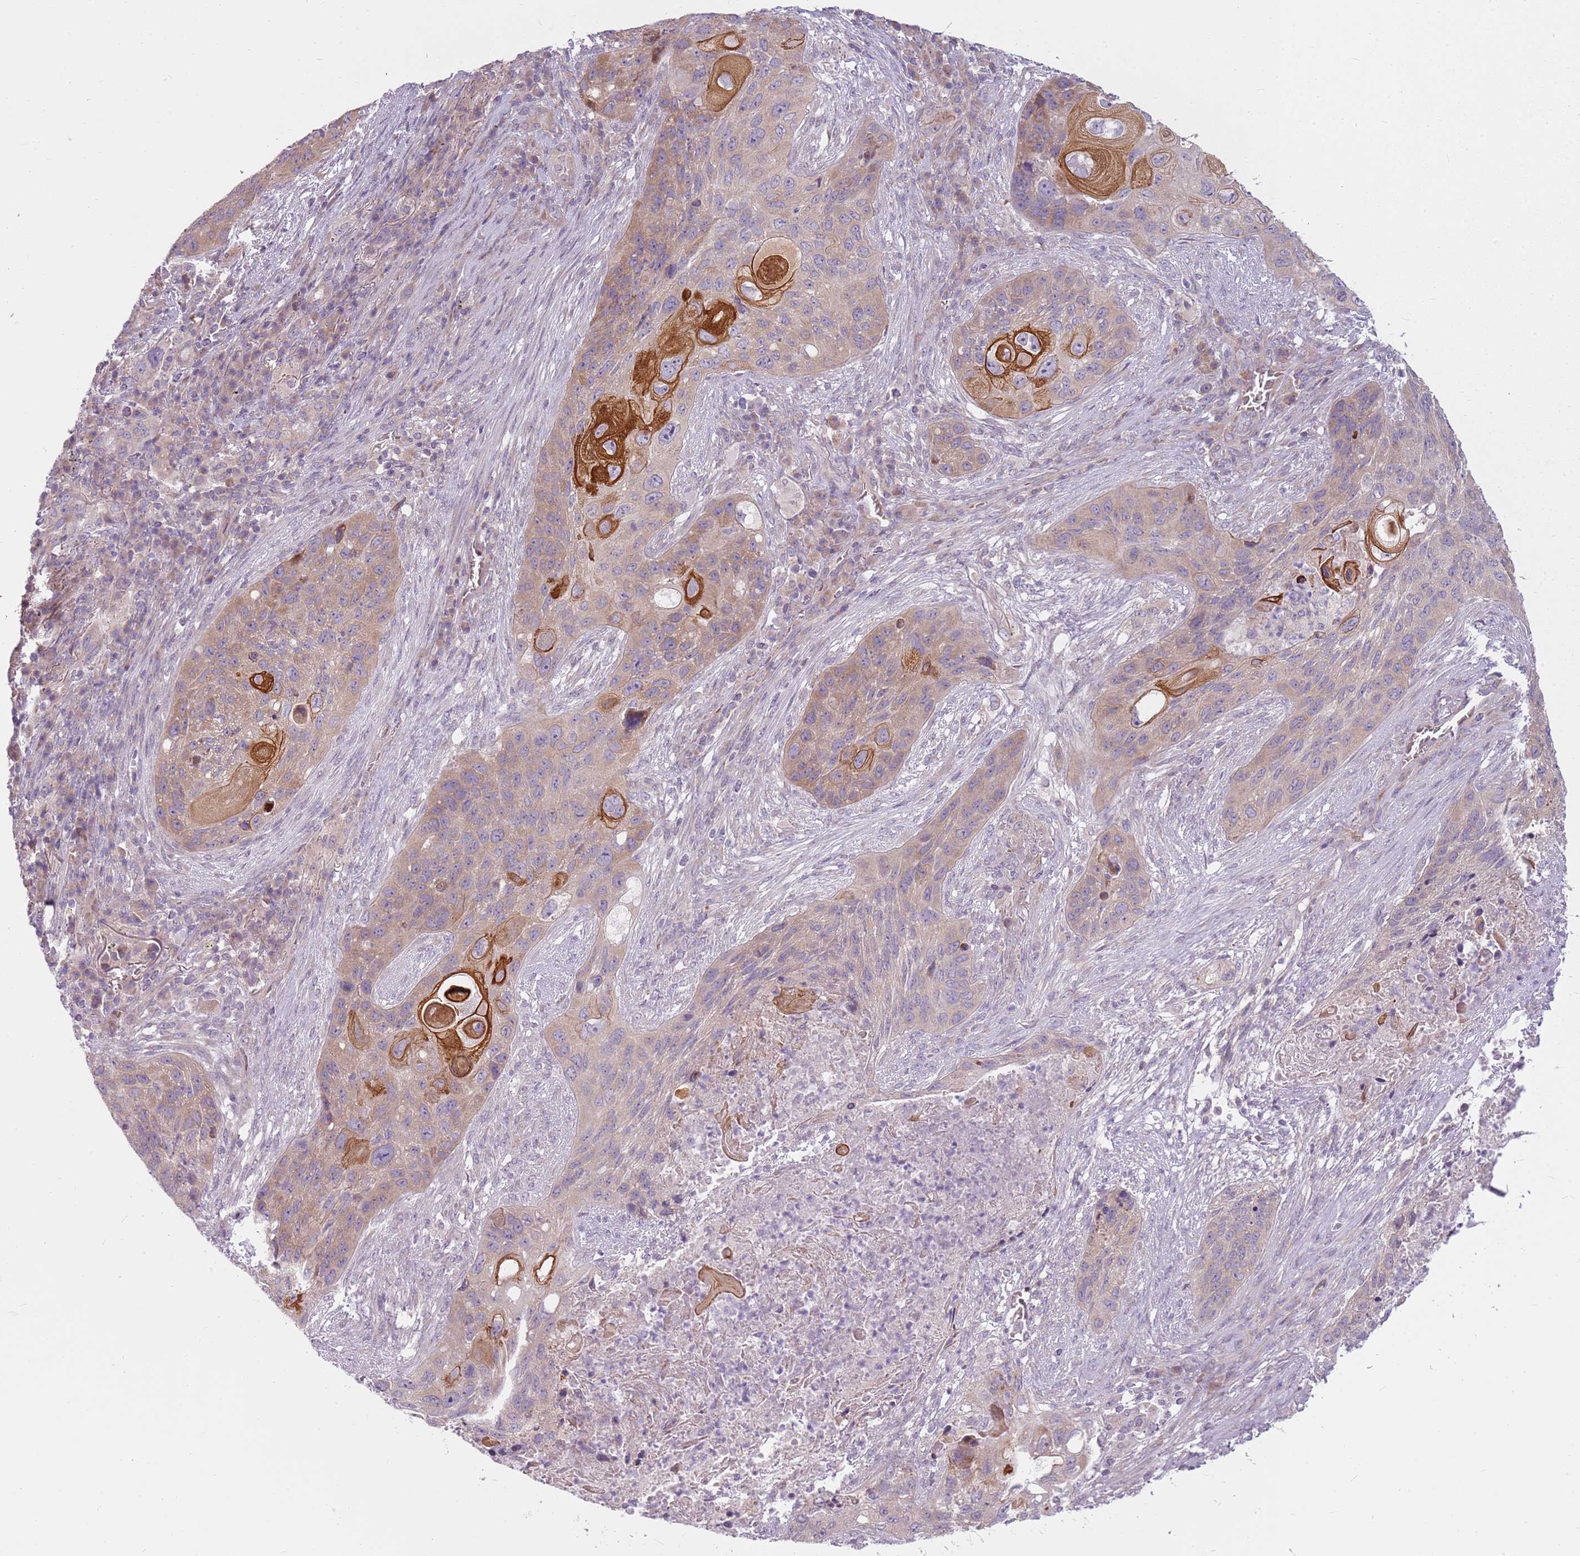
{"staining": {"intensity": "strong", "quantity": "<25%", "location": "cytoplasmic/membranous"}, "tissue": "lung cancer", "cell_type": "Tumor cells", "image_type": "cancer", "snomed": [{"axis": "morphology", "description": "Squamous cell carcinoma, NOS"}, {"axis": "topography", "description": "Lung"}], "caption": "Lung cancer (squamous cell carcinoma) tissue exhibits strong cytoplasmic/membranous staining in about <25% of tumor cells", "gene": "HSPA14", "patient": {"sex": "female", "age": 63}}